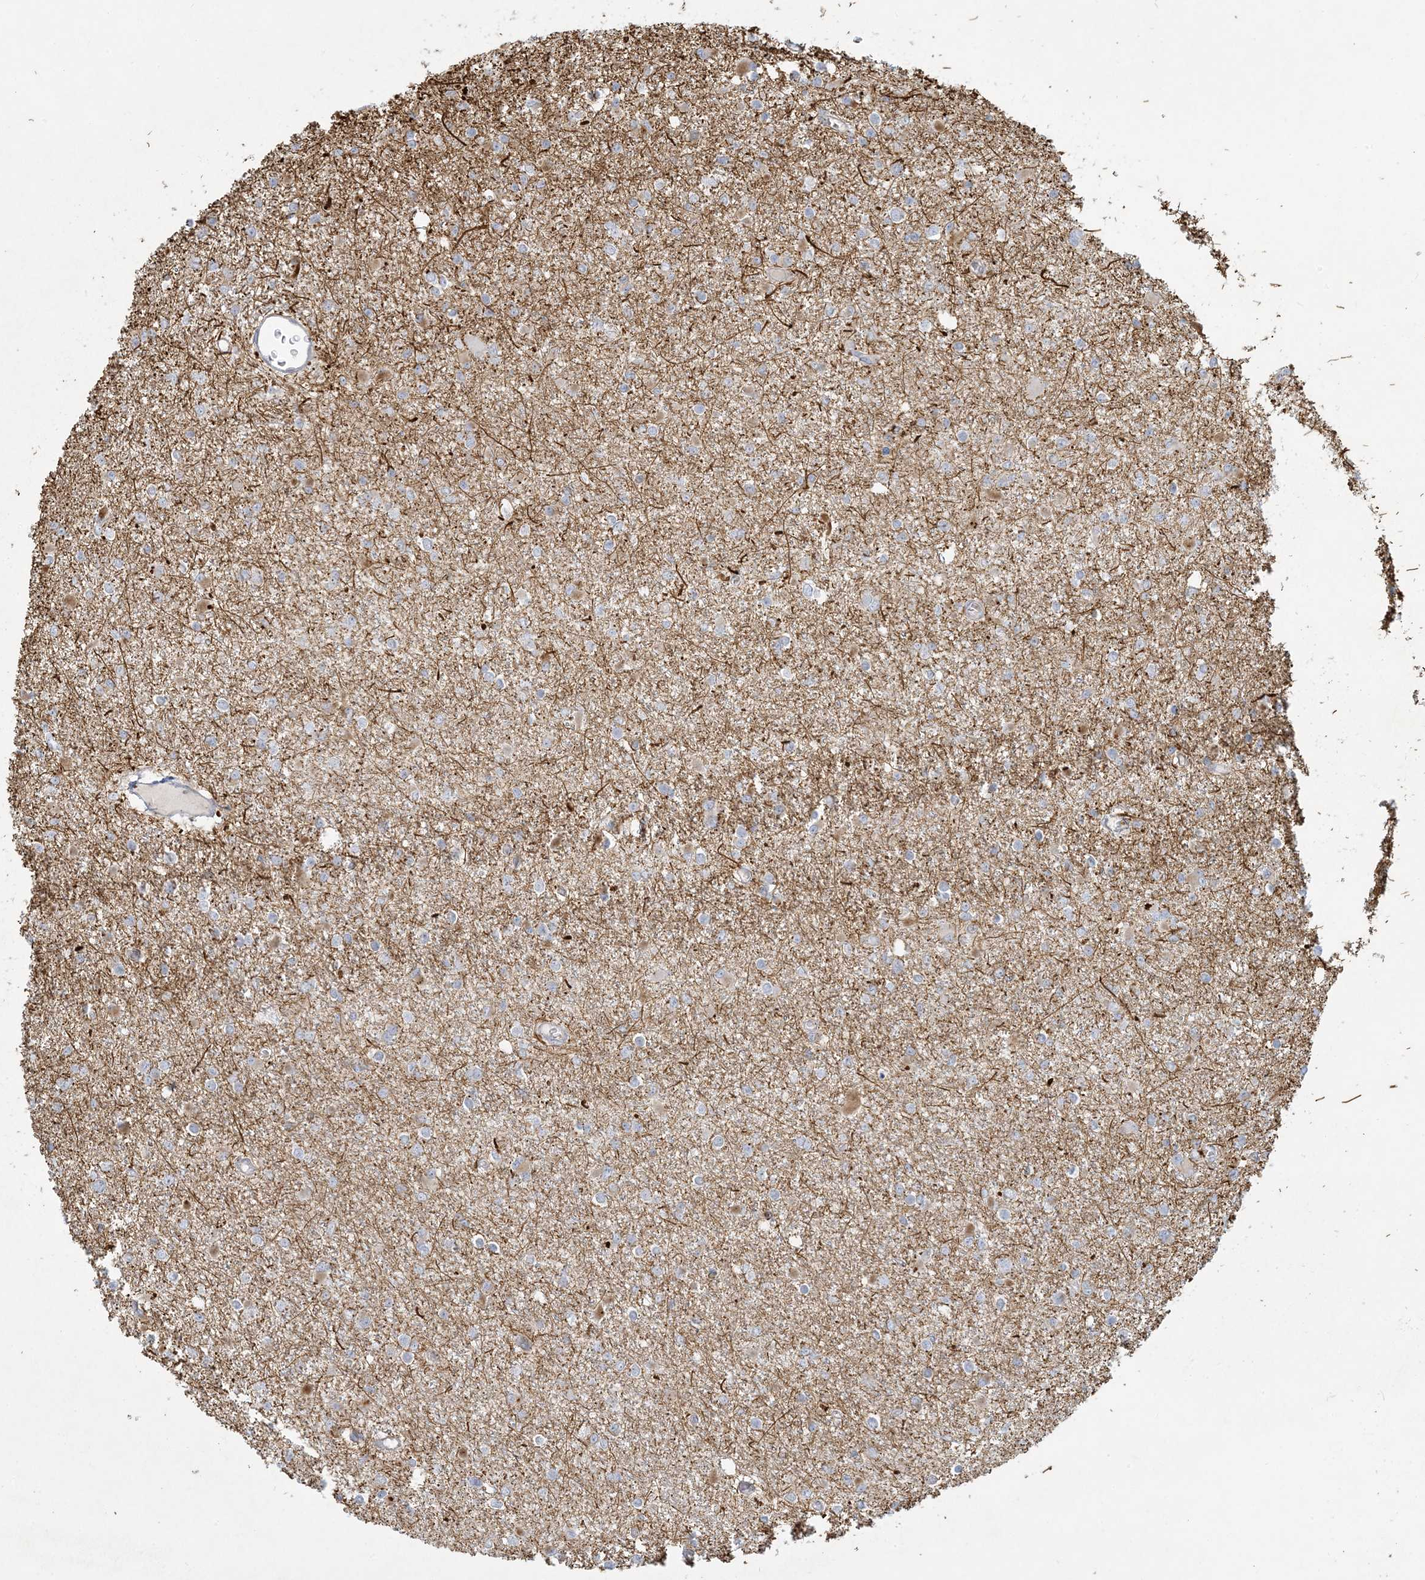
{"staining": {"intensity": "weak", "quantity": "<25%", "location": "cytoplasmic/membranous"}, "tissue": "glioma", "cell_type": "Tumor cells", "image_type": "cancer", "snomed": [{"axis": "morphology", "description": "Glioma, malignant, Low grade"}, {"axis": "topography", "description": "Brain"}], "caption": "There is no significant positivity in tumor cells of low-grade glioma (malignant).", "gene": "MCAT", "patient": {"sex": "female", "age": 22}}